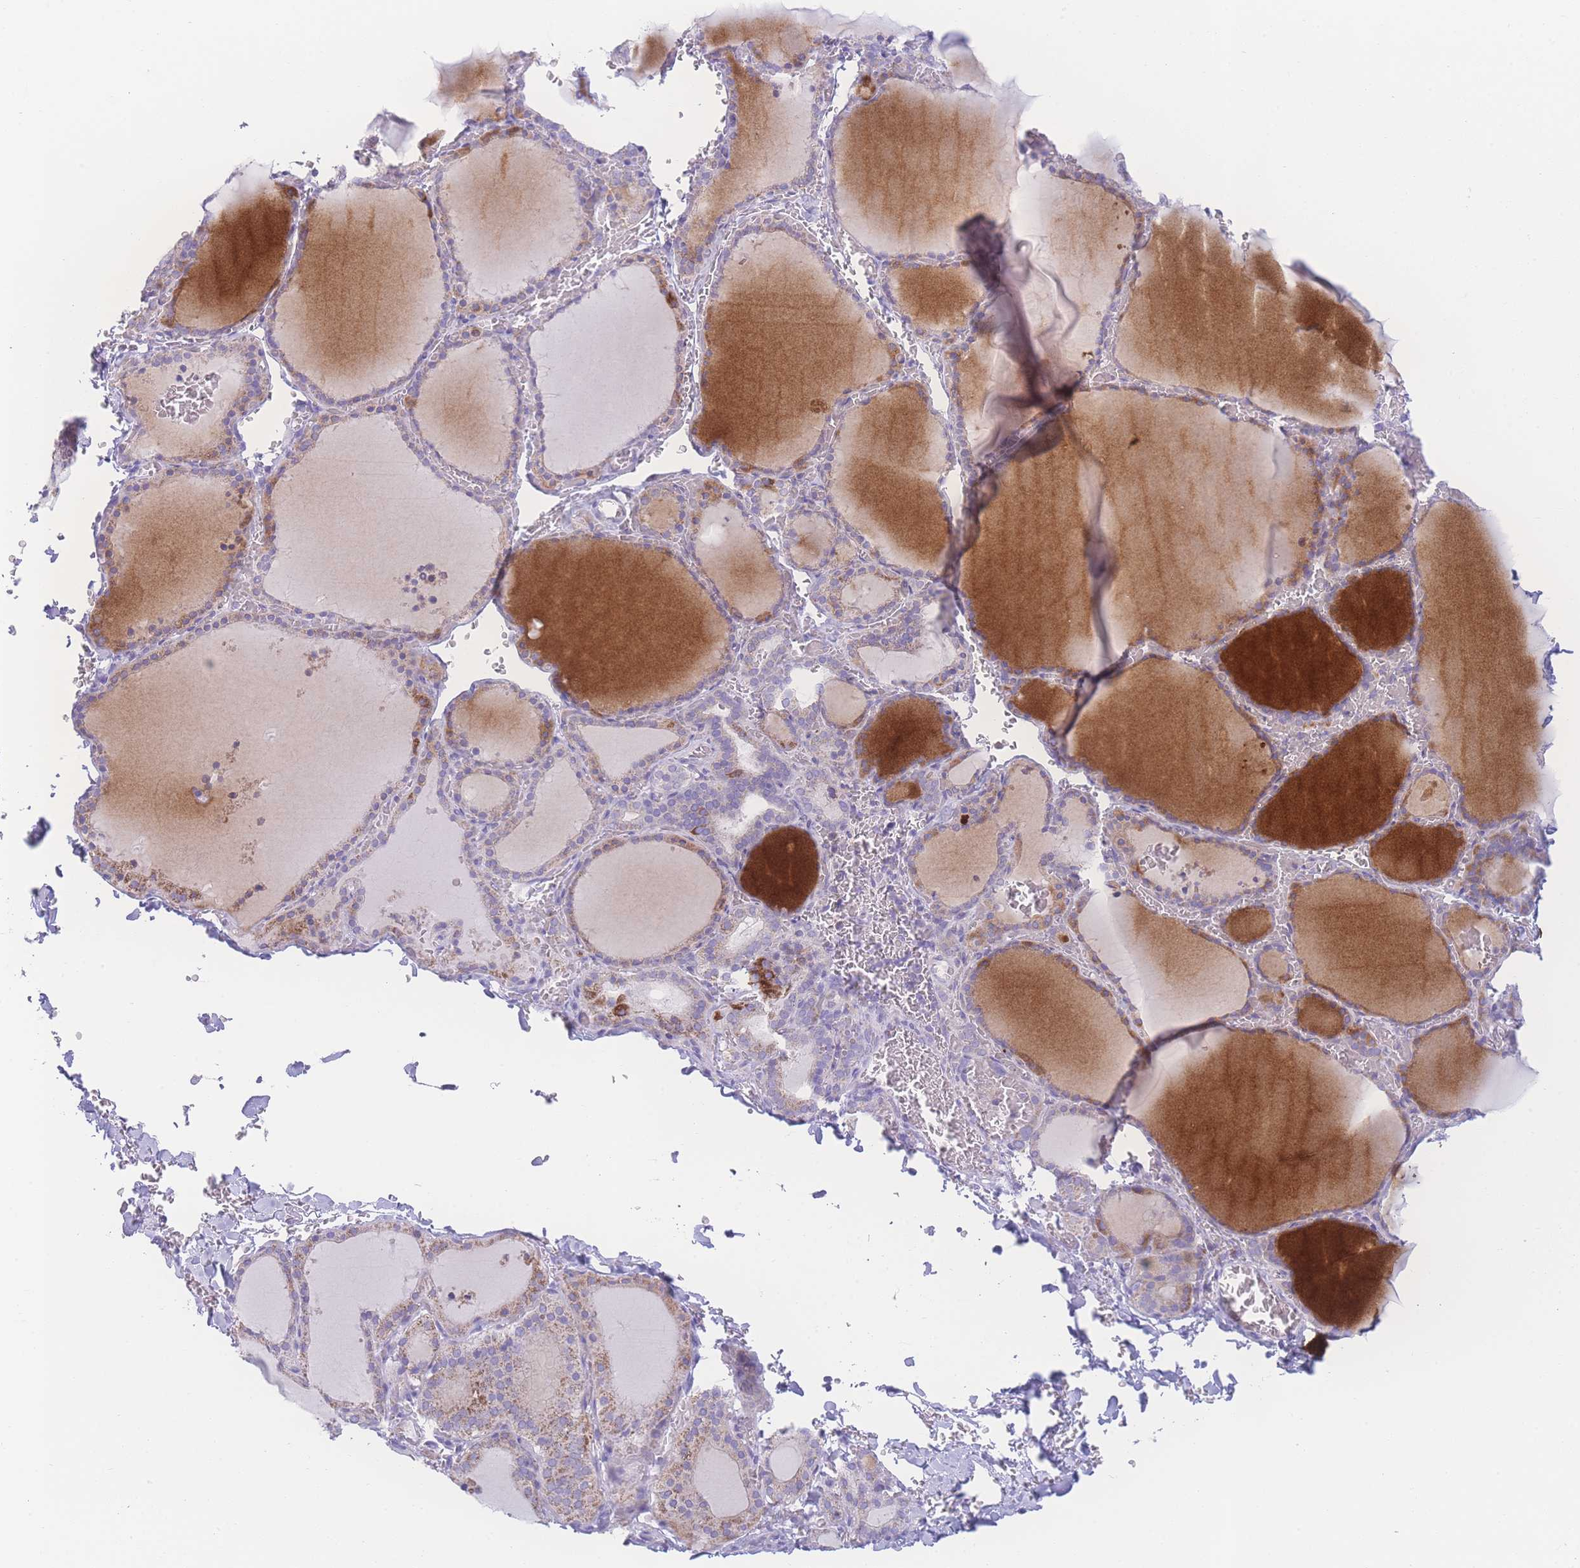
{"staining": {"intensity": "moderate", "quantity": "<25%", "location": "cytoplasmic/membranous"}, "tissue": "thyroid gland", "cell_type": "Glandular cells", "image_type": "normal", "snomed": [{"axis": "morphology", "description": "Normal tissue, NOS"}, {"axis": "topography", "description": "Thyroid gland"}], "caption": "Protein expression analysis of normal human thyroid gland reveals moderate cytoplasmic/membranous staining in about <25% of glandular cells.", "gene": "NBEAL1", "patient": {"sex": "female", "age": 39}}